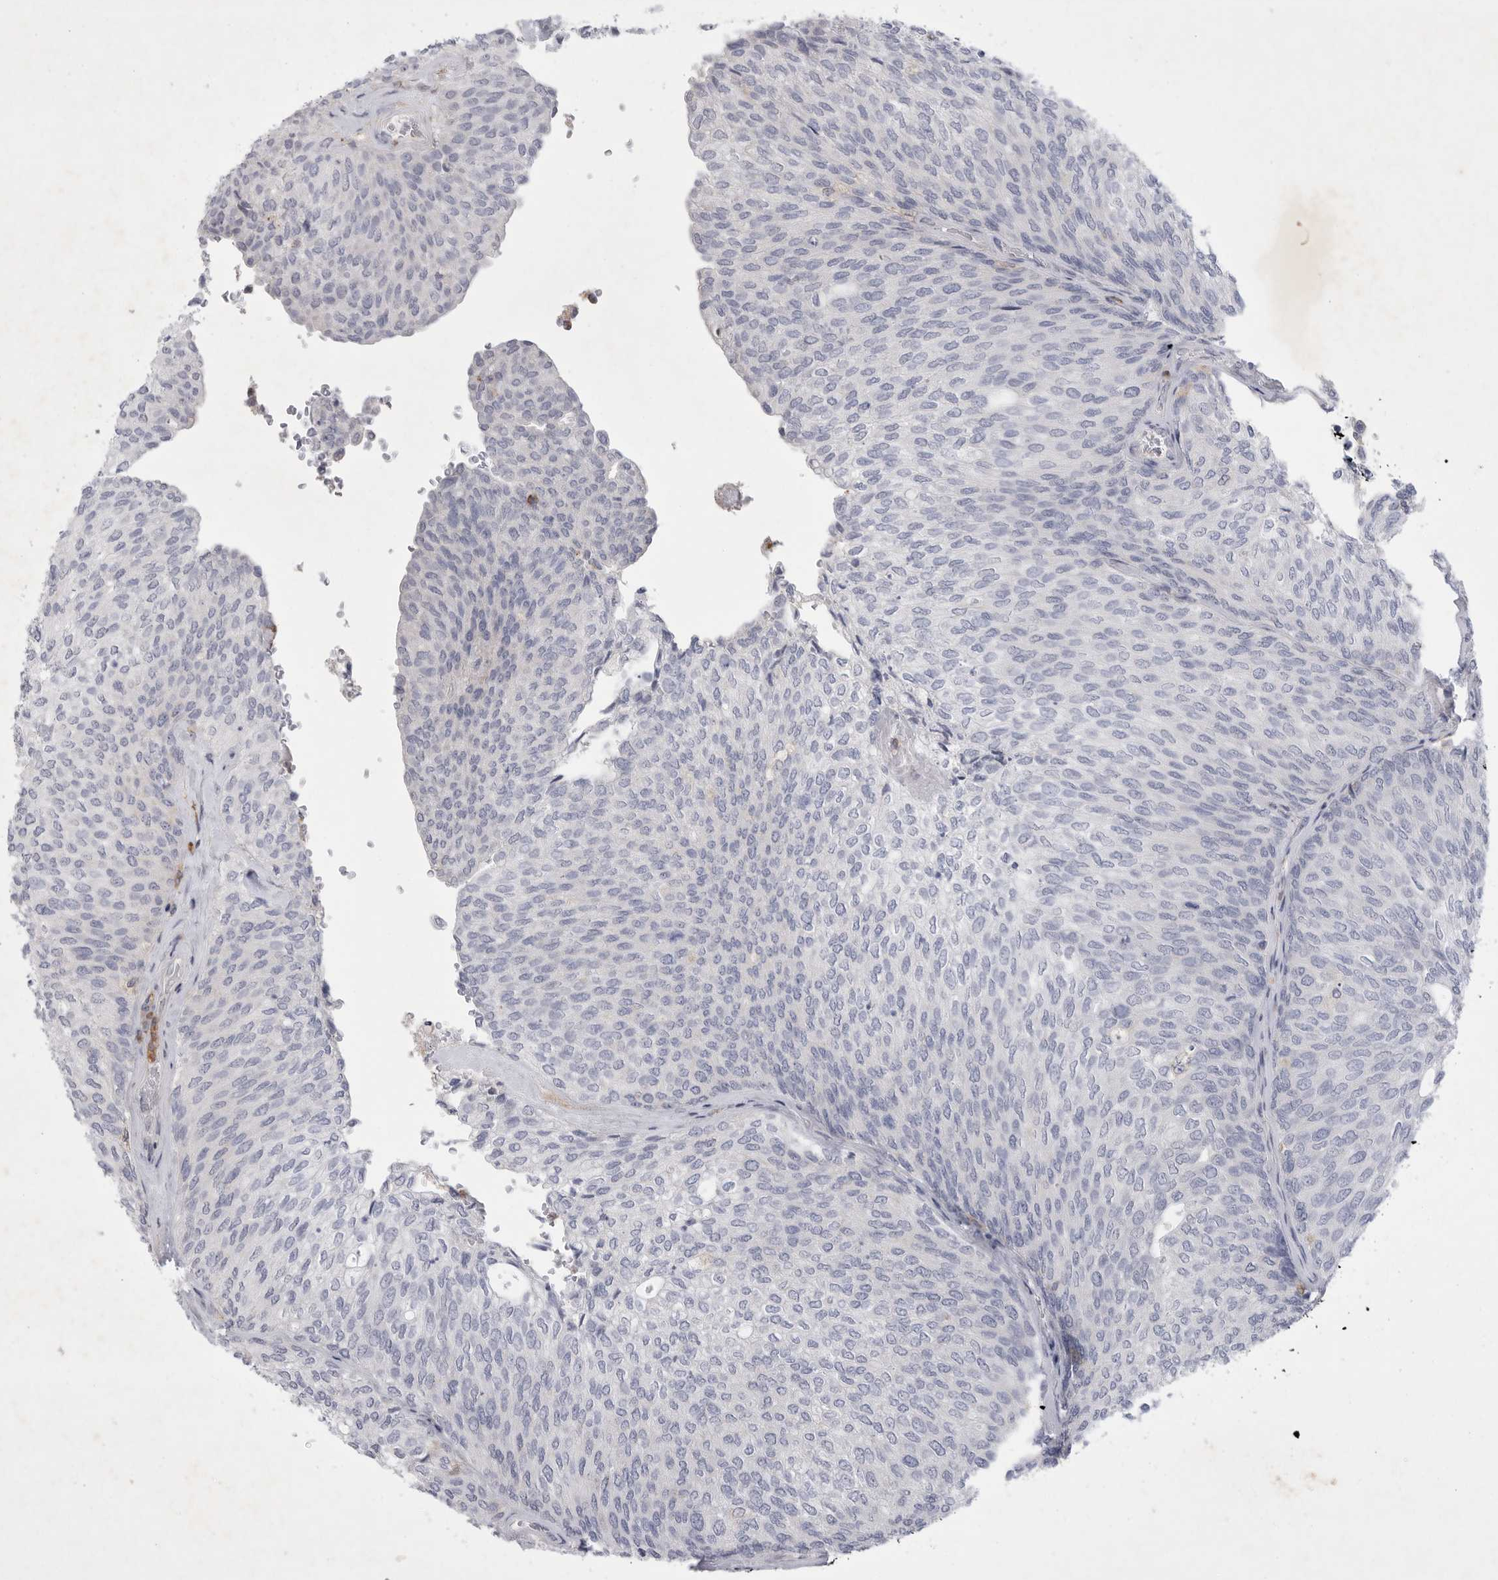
{"staining": {"intensity": "negative", "quantity": "none", "location": "none"}, "tissue": "urothelial cancer", "cell_type": "Tumor cells", "image_type": "cancer", "snomed": [{"axis": "morphology", "description": "Urothelial carcinoma, Low grade"}, {"axis": "topography", "description": "Urinary bladder"}], "caption": "Human low-grade urothelial carcinoma stained for a protein using immunohistochemistry exhibits no positivity in tumor cells.", "gene": "SIGLEC10", "patient": {"sex": "female", "age": 79}}